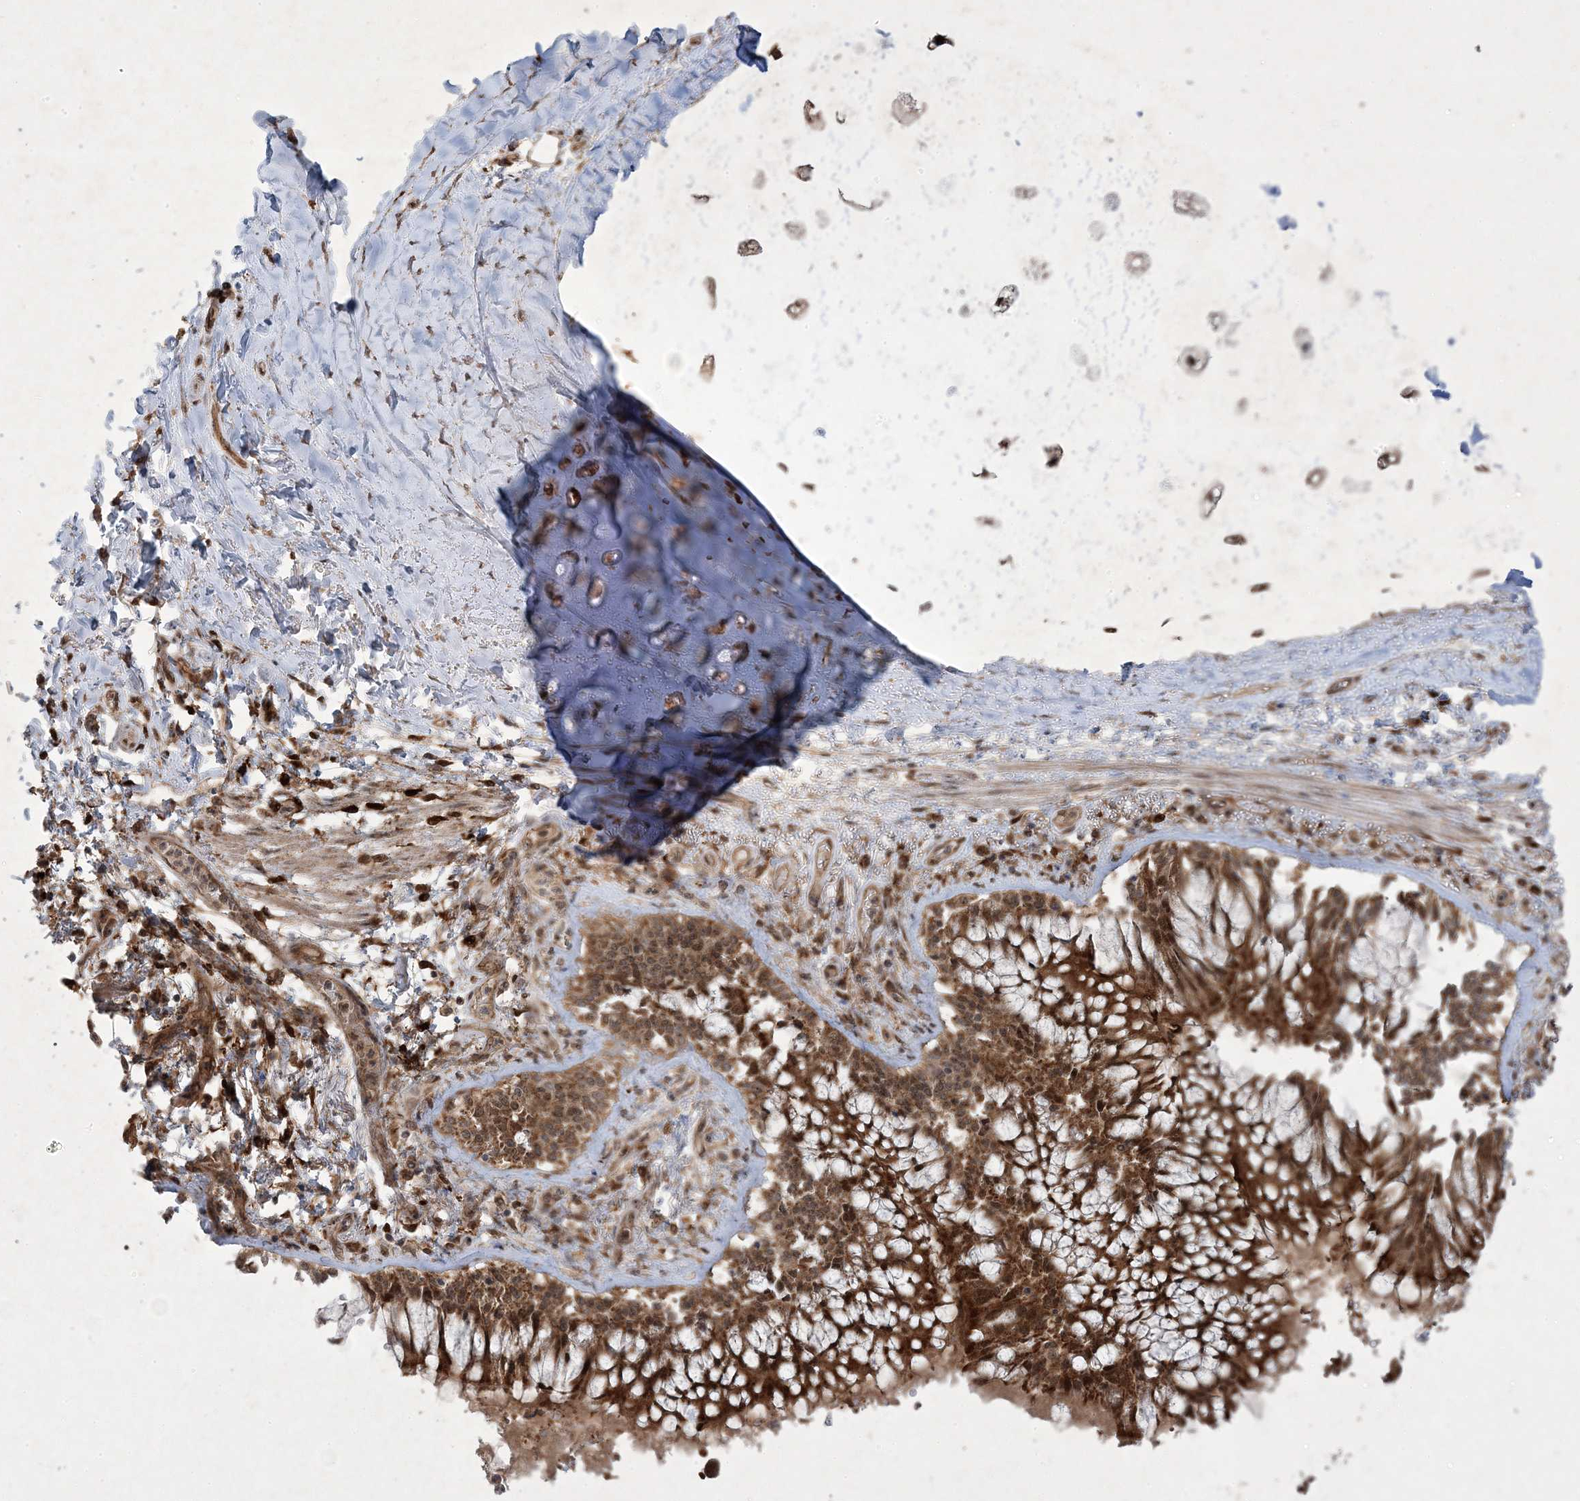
{"staining": {"intensity": "strong", "quantity": ">75%", "location": "cytoplasmic/membranous,nuclear"}, "tissue": "adipose tissue", "cell_type": "Adipocytes", "image_type": "normal", "snomed": [{"axis": "morphology", "description": "Normal tissue, NOS"}, {"axis": "topography", "description": "Cartilage tissue"}, {"axis": "topography", "description": "Bronchus"}, {"axis": "topography", "description": "Lung"}, {"axis": "topography", "description": "Peripheral nerve tissue"}], "caption": "IHC (DAB (3,3'-diaminobenzidine)) staining of normal adipose tissue exhibits strong cytoplasmic/membranous,nuclear protein staining in about >75% of adipocytes. Nuclei are stained in blue.", "gene": "PLEKHM2", "patient": {"sex": "female", "age": 49}}